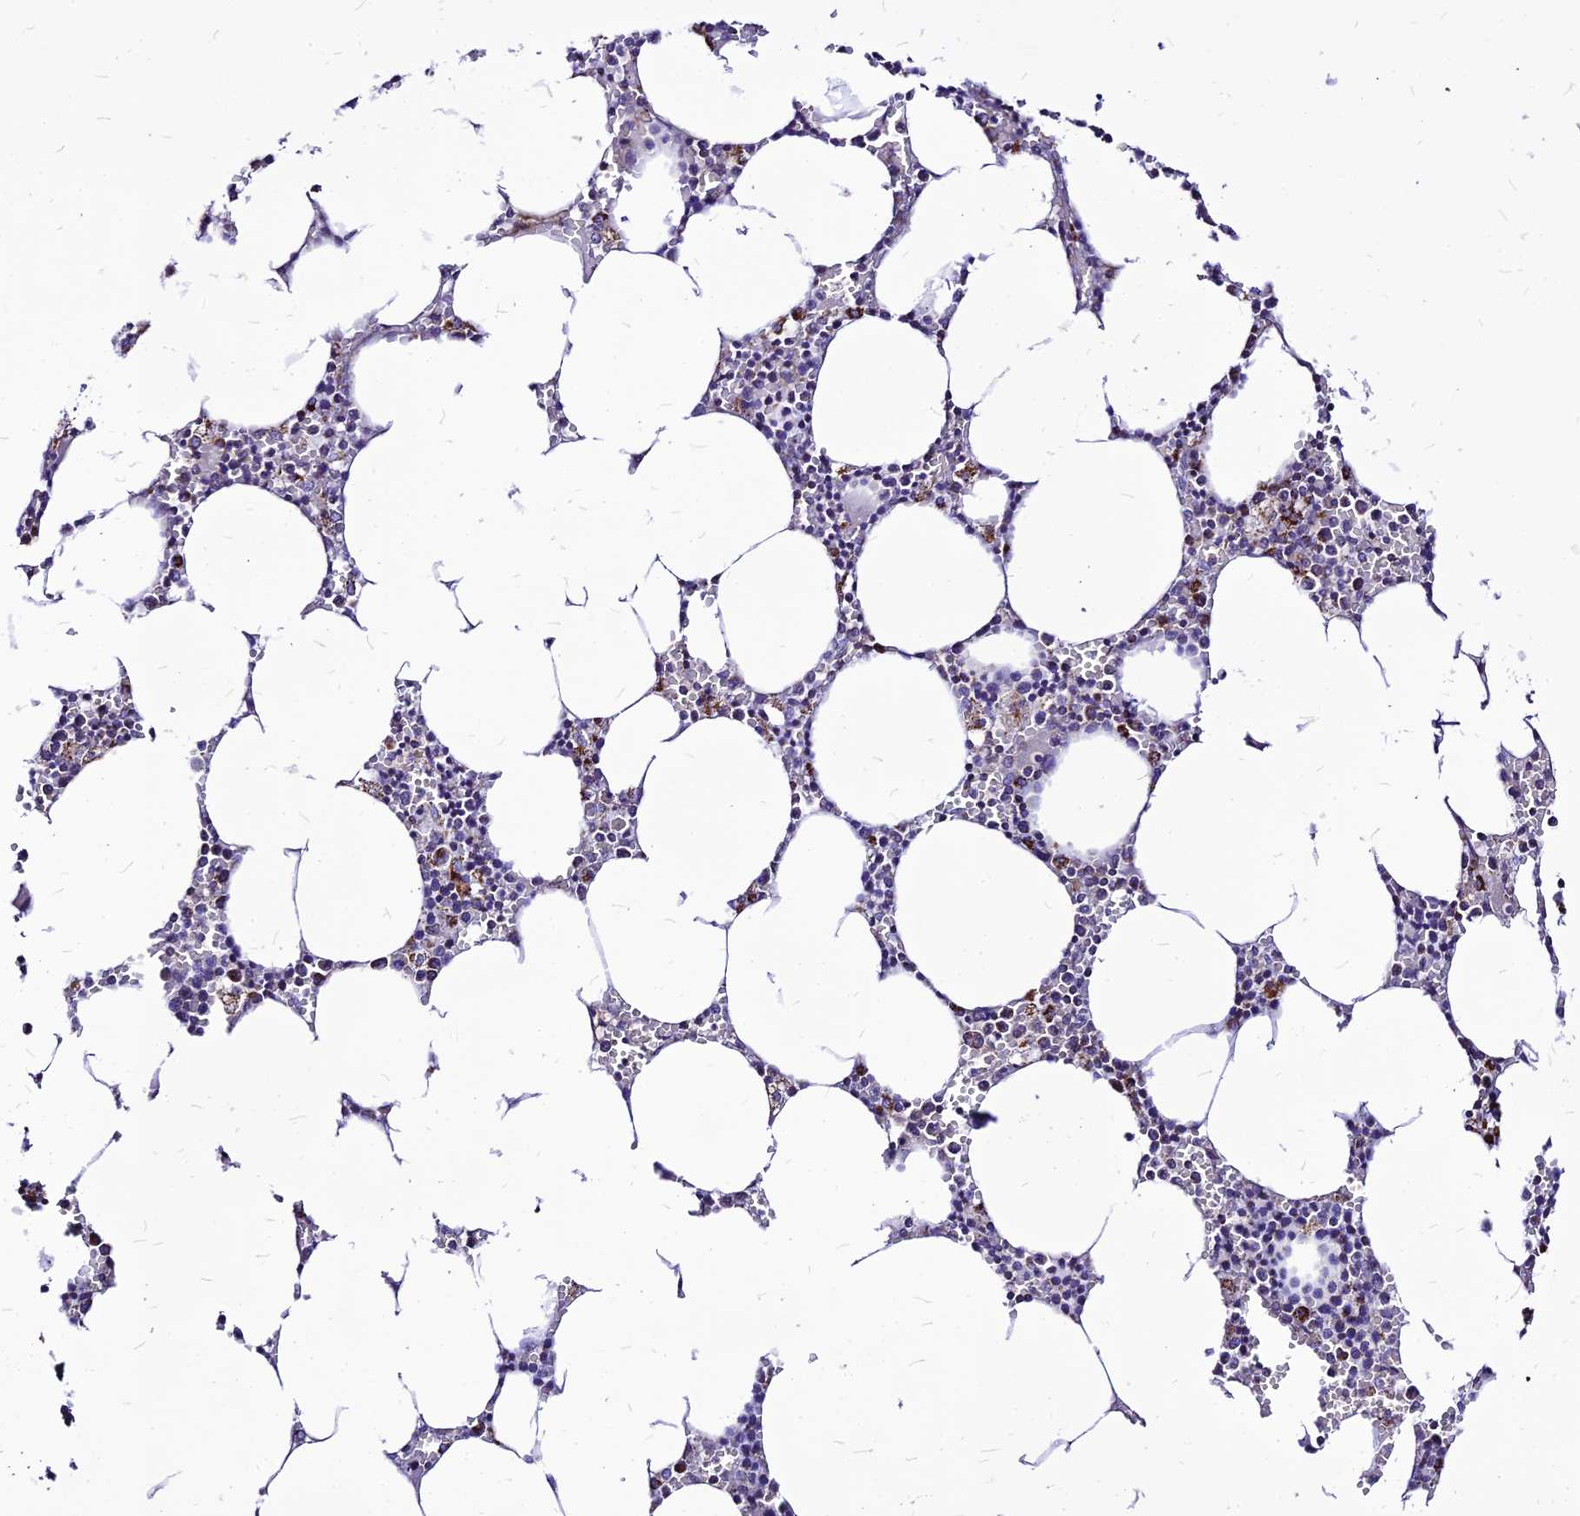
{"staining": {"intensity": "moderate", "quantity": "<25%", "location": "cytoplasmic/membranous"}, "tissue": "bone marrow", "cell_type": "Hematopoietic cells", "image_type": "normal", "snomed": [{"axis": "morphology", "description": "Normal tissue, NOS"}, {"axis": "topography", "description": "Bone marrow"}], "caption": "High-magnification brightfield microscopy of benign bone marrow stained with DAB (3,3'-diaminobenzidine) (brown) and counterstained with hematoxylin (blue). hematopoietic cells exhibit moderate cytoplasmic/membranous staining is present in approximately<25% of cells.", "gene": "ECI1", "patient": {"sex": "male", "age": 70}}